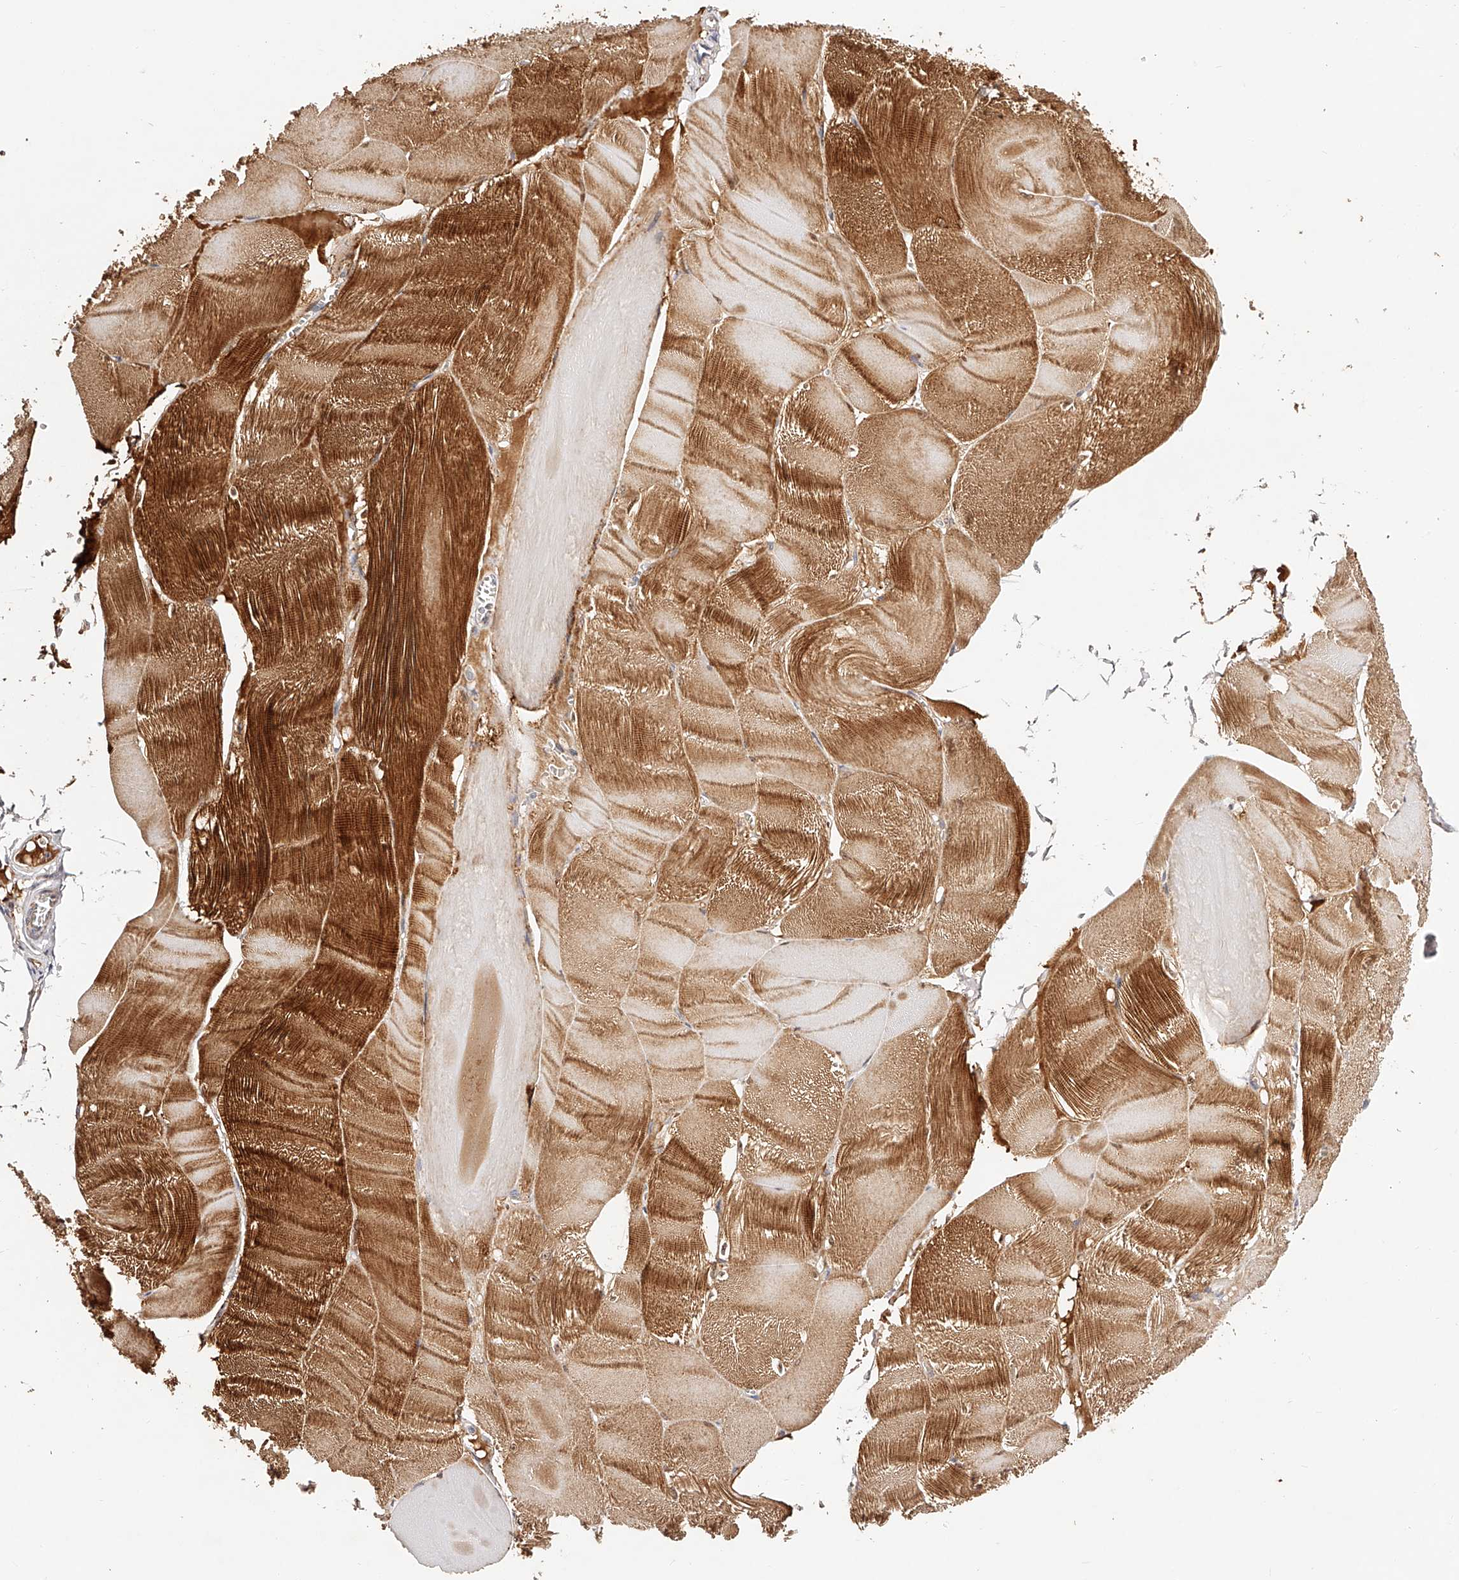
{"staining": {"intensity": "moderate", "quantity": "25%-75%", "location": "cytoplasmic/membranous,nuclear"}, "tissue": "skeletal muscle", "cell_type": "Myocytes", "image_type": "normal", "snomed": [{"axis": "morphology", "description": "Normal tissue, NOS"}, {"axis": "morphology", "description": "Basal cell carcinoma"}, {"axis": "topography", "description": "Skeletal muscle"}], "caption": "High-magnification brightfield microscopy of unremarkable skeletal muscle stained with DAB (brown) and counterstained with hematoxylin (blue). myocytes exhibit moderate cytoplasmic/membranous,nuclear positivity is identified in approximately25%-75% of cells.", "gene": "NDUFV3", "patient": {"sex": "female", "age": 64}}